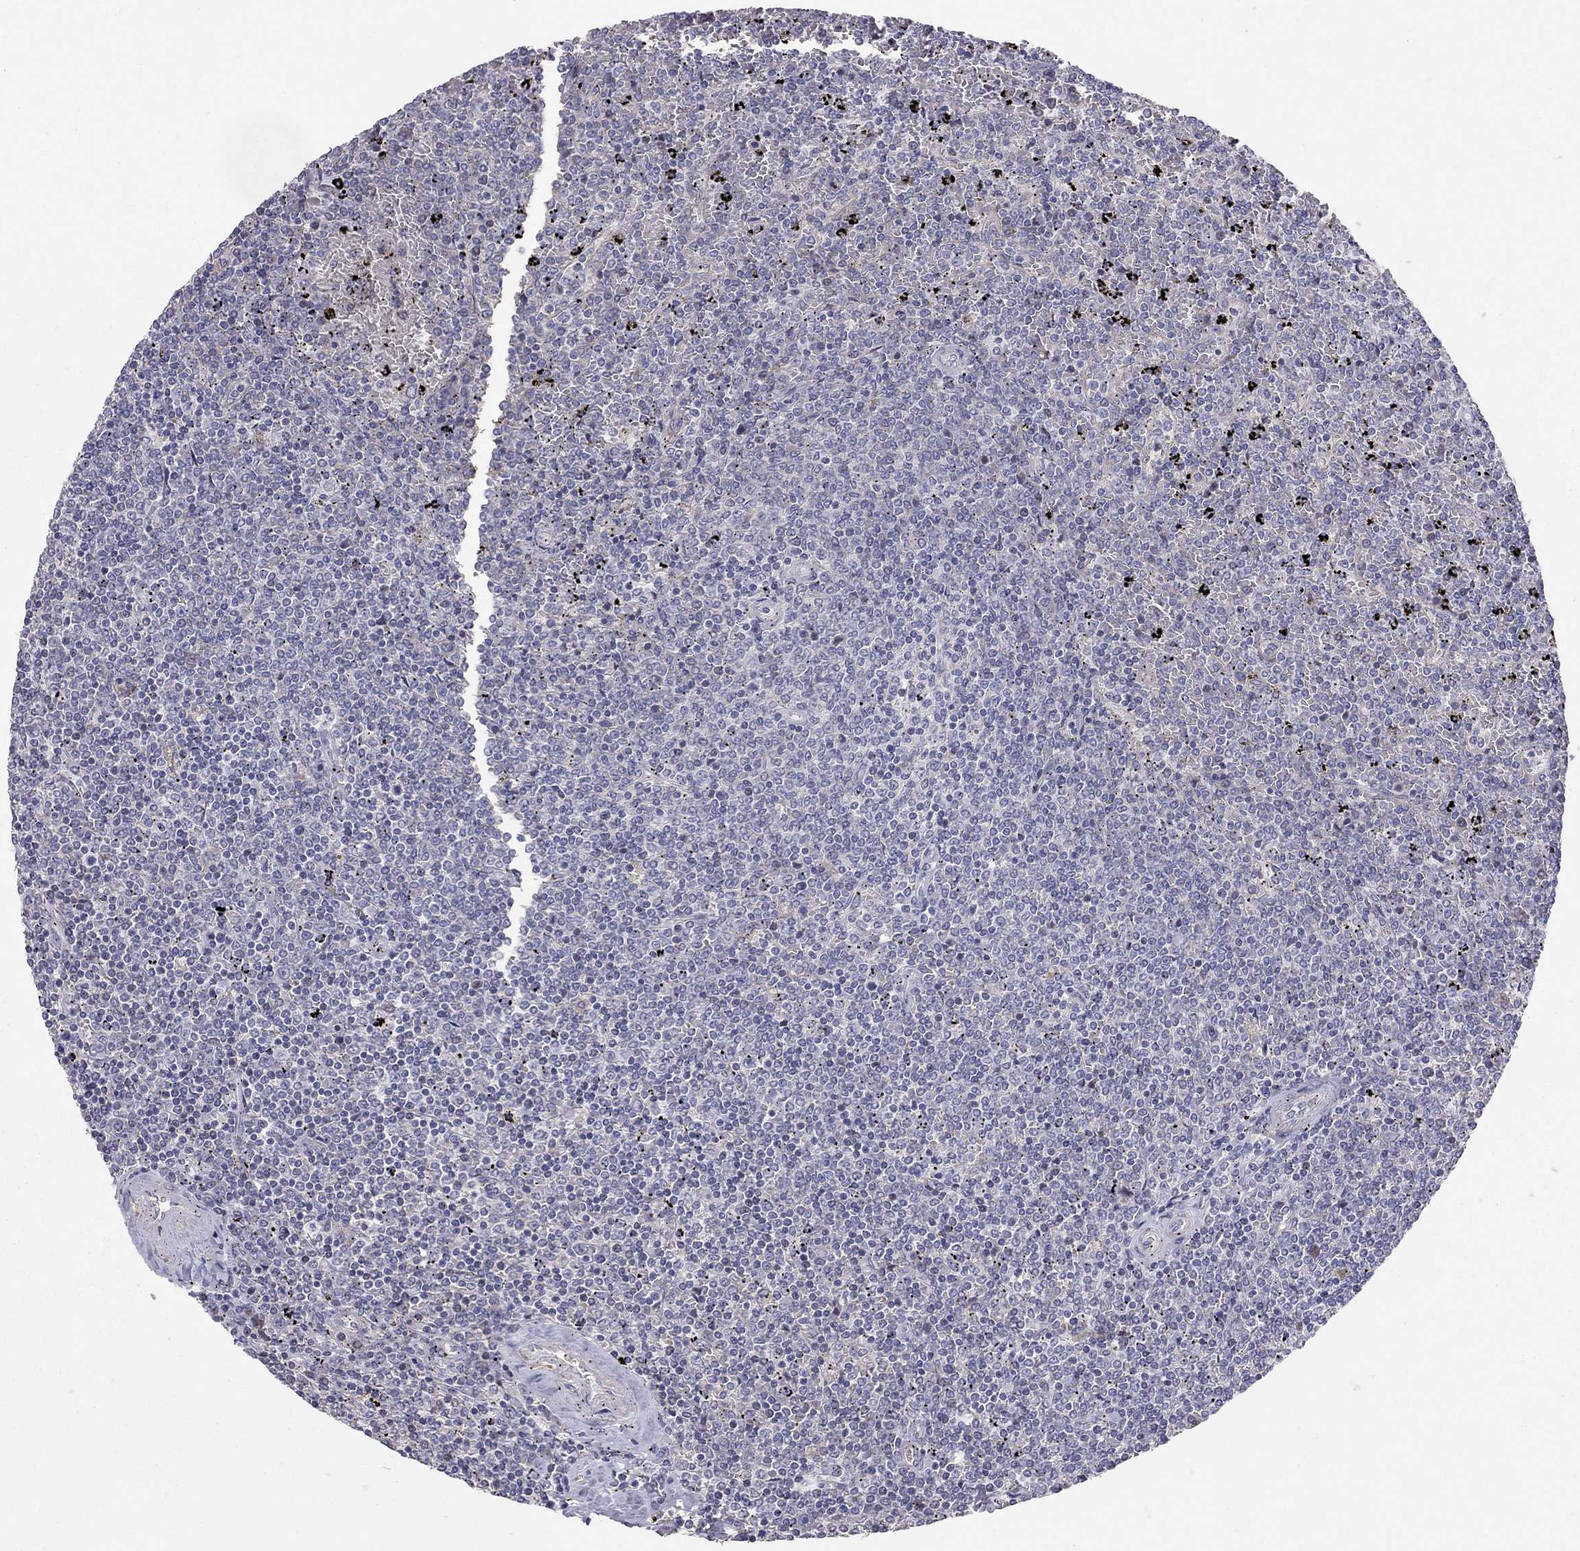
{"staining": {"intensity": "negative", "quantity": "none", "location": "none"}, "tissue": "lymphoma", "cell_type": "Tumor cells", "image_type": "cancer", "snomed": [{"axis": "morphology", "description": "Malignant lymphoma, non-Hodgkin's type, Low grade"}, {"axis": "topography", "description": "Spleen"}], "caption": "The photomicrograph shows no significant expression in tumor cells of lymphoma.", "gene": "SYTL2", "patient": {"sex": "female", "age": 77}}